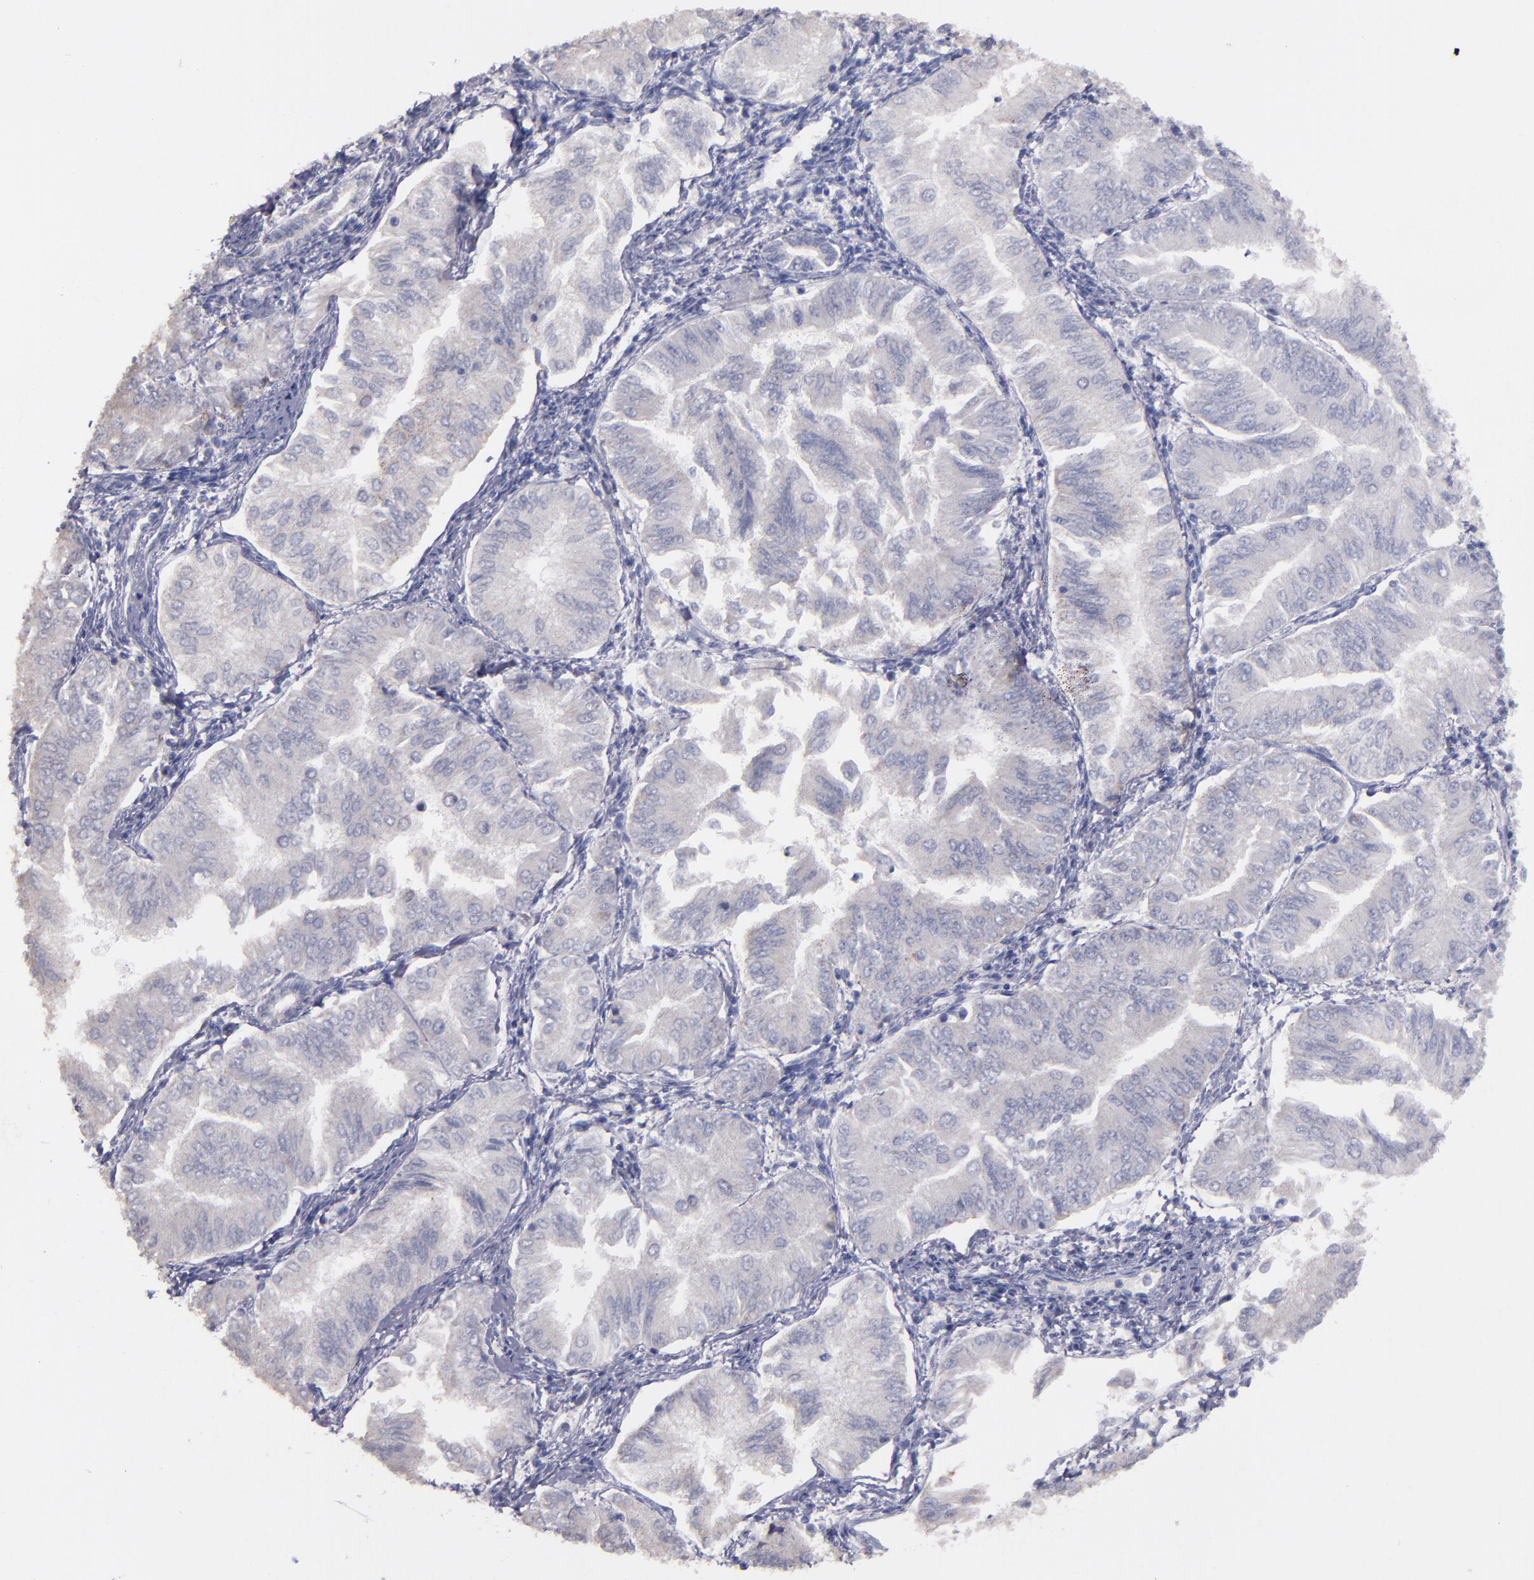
{"staining": {"intensity": "weak", "quantity": "<25%", "location": "cytoplasmic/membranous"}, "tissue": "endometrial cancer", "cell_type": "Tumor cells", "image_type": "cancer", "snomed": [{"axis": "morphology", "description": "Adenocarcinoma, NOS"}, {"axis": "topography", "description": "Endometrium"}], "caption": "The histopathology image shows no staining of tumor cells in endometrial adenocarcinoma.", "gene": "CLTA", "patient": {"sex": "female", "age": 53}}